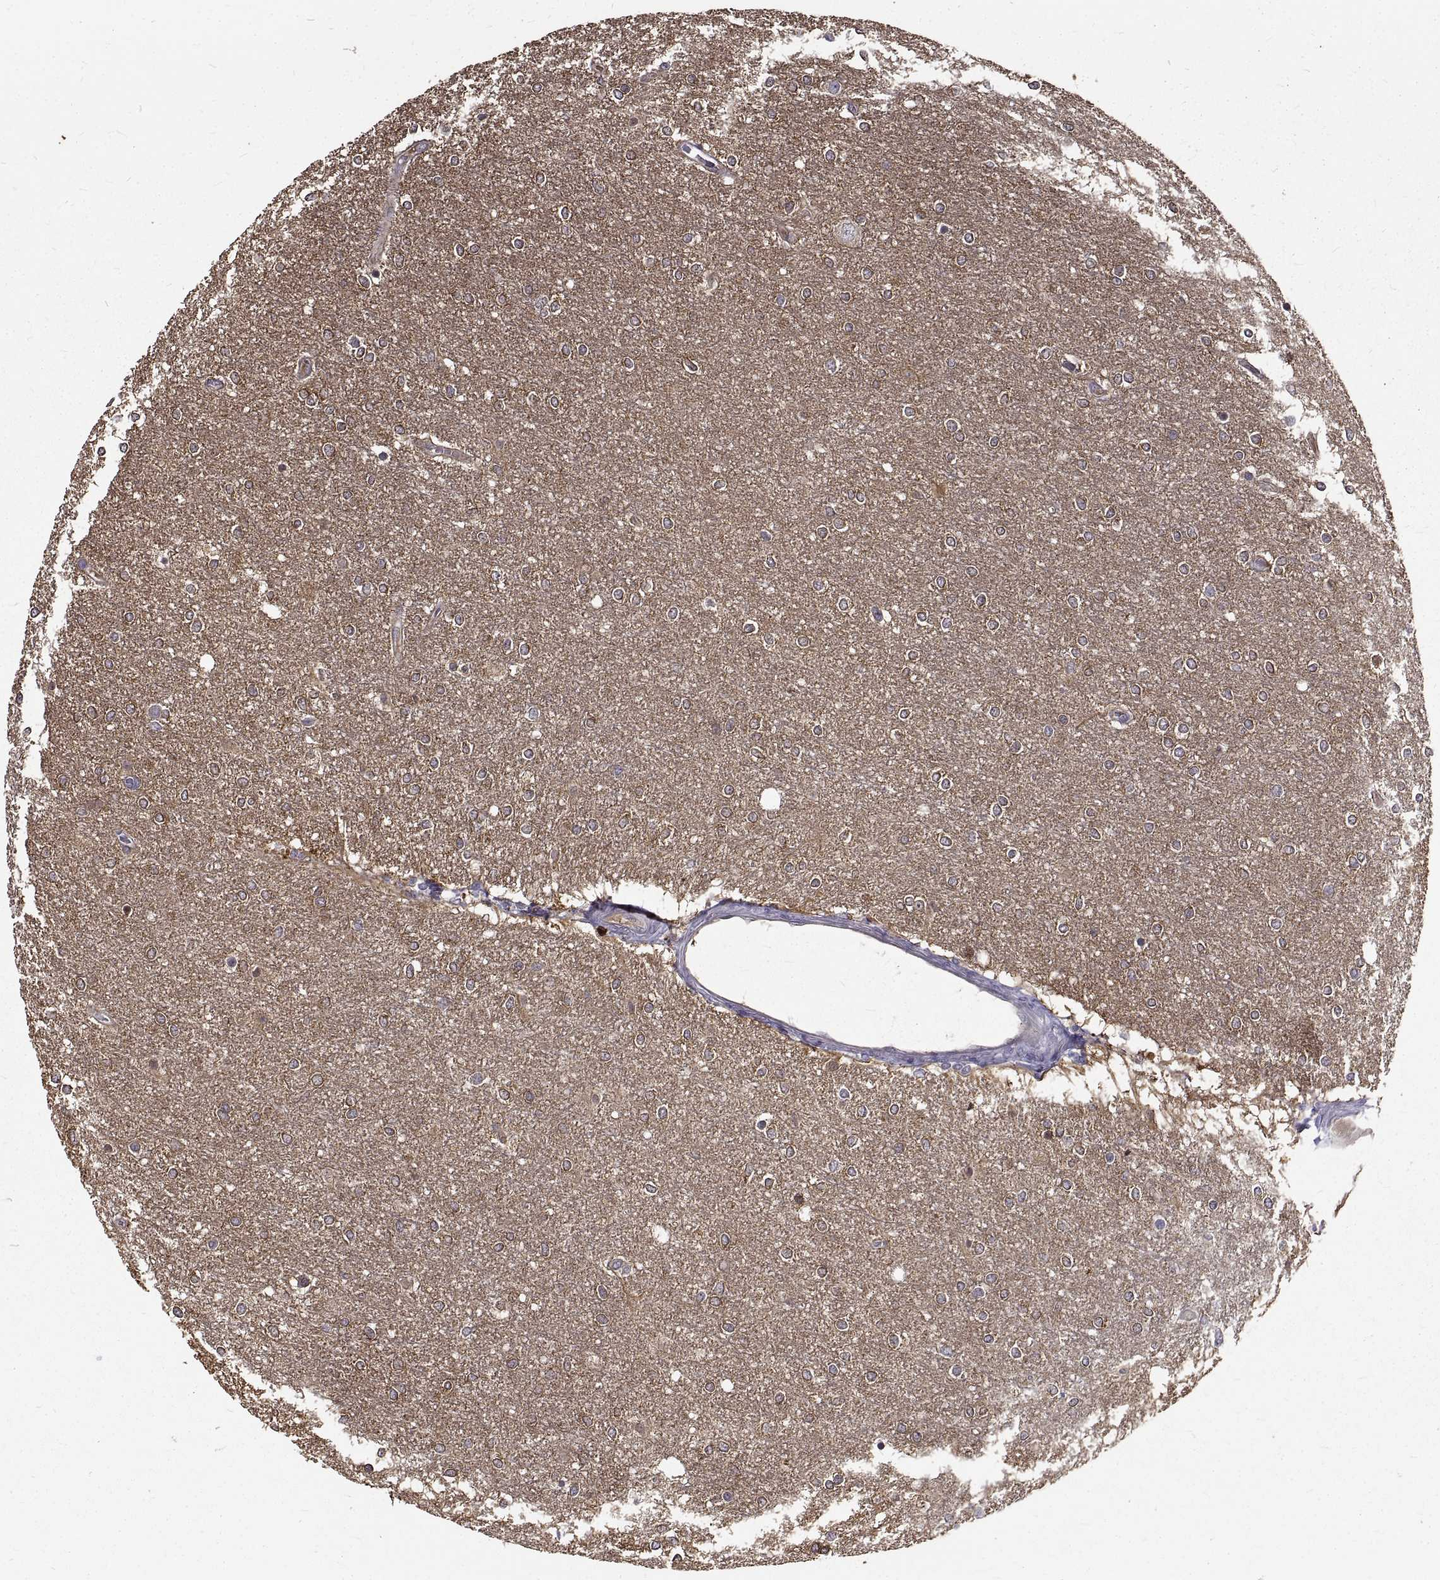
{"staining": {"intensity": "moderate", "quantity": ">75%", "location": "cytoplasmic/membranous"}, "tissue": "glioma", "cell_type": "Tumor cells", "image_type": "cancer", "snomed": [{"axis": "morphology", "description": "Glioma, malignant, High grade"}, {"axis": "topography", "description": "Brain"}], "caption": "Glioma stained with IHC reveals moderate cytoplasmic/membranous positivity in approximately >75% of tumor cells.", "gene": "PEA15", "patient": {"sex": "female", "age": 61}}